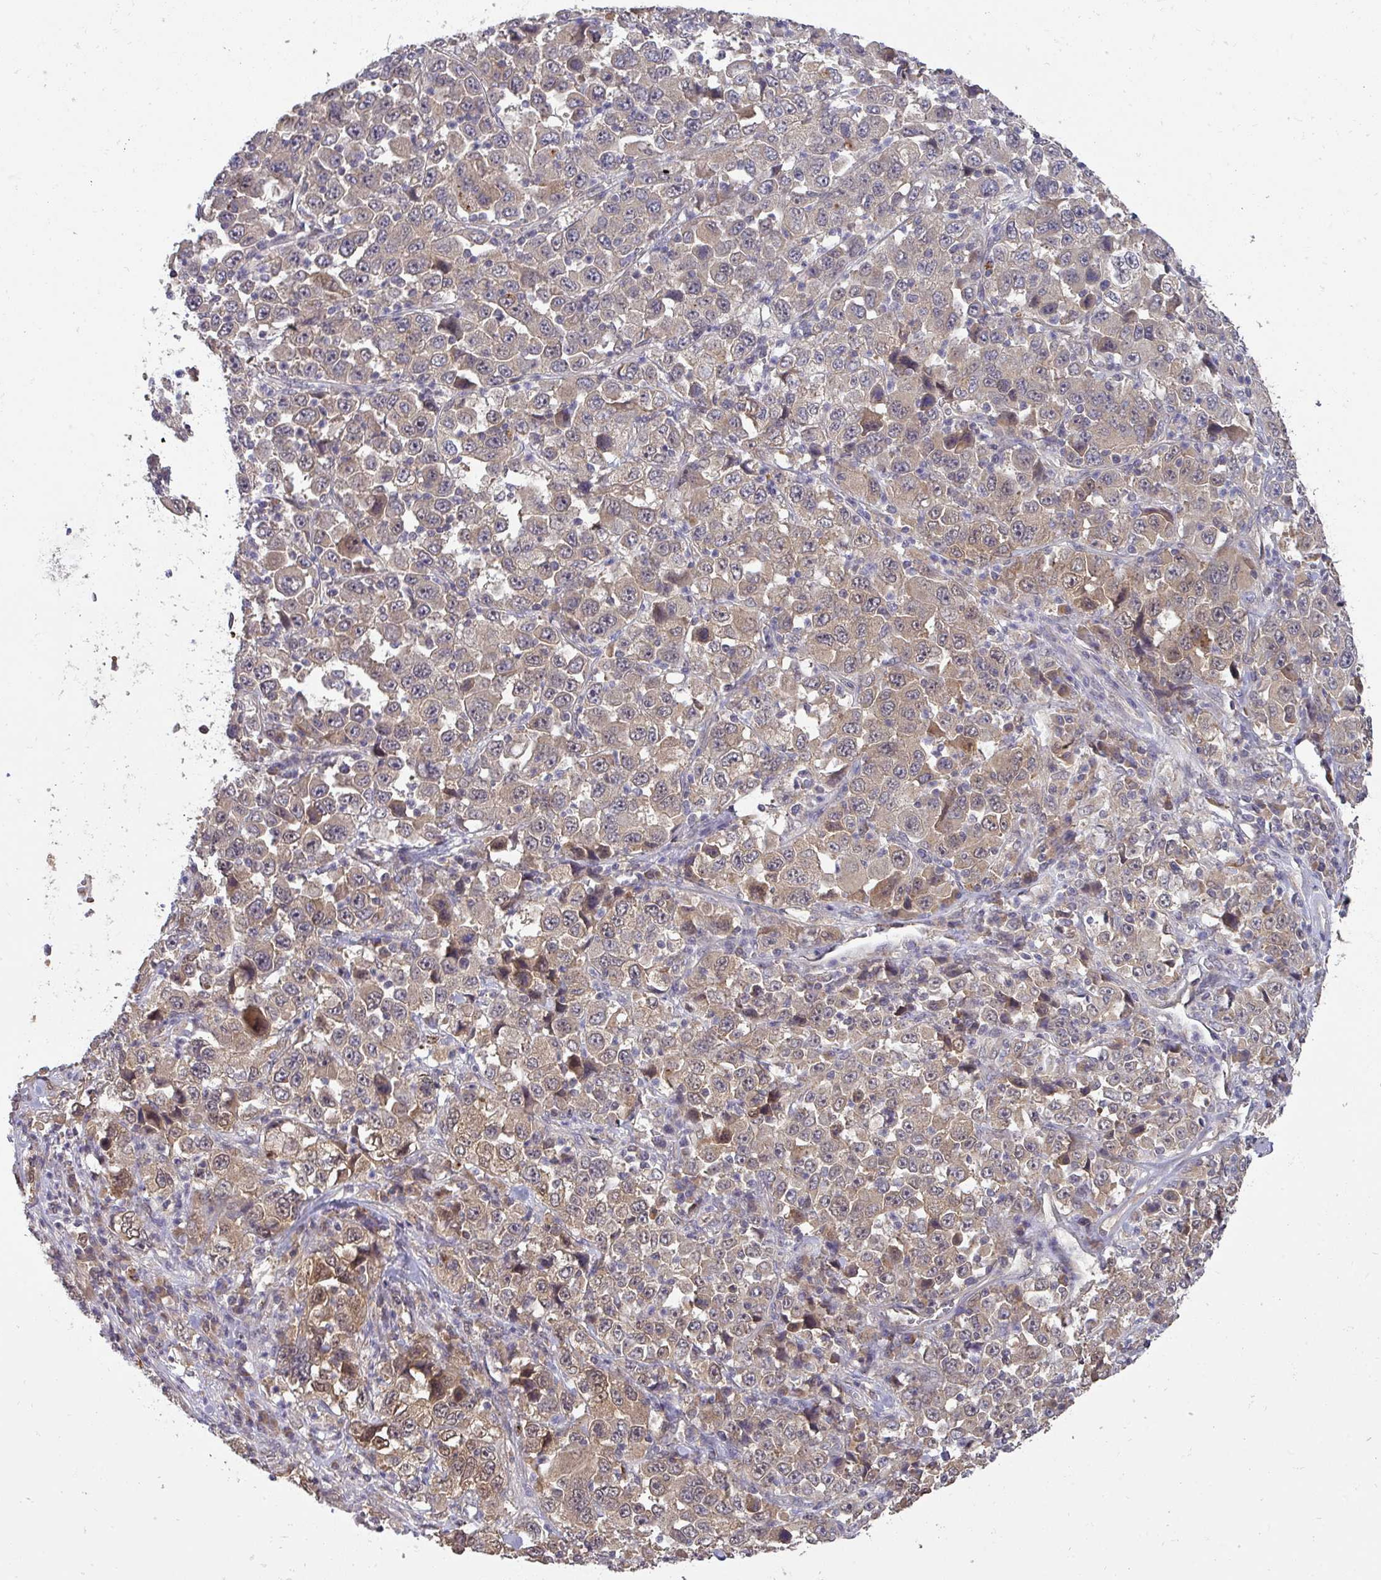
{"staining": {"intensity": "weak", "quantity": ">75%", "location": "cytoplasmic/membranous"}, "tissue": "stomach cancer", "cell_type": "Tumor cells", "image_type": "cancer", "snomed": [{"axis": "morphology", "description": "Normal tissue, NOS"}, {"axis": "morphology", "description": "Adenocarcinoma, NOS"}, {"axis": "topography", "description": "Stomach, upper"}, {"axis": "topography", "description": "Stomach"}], "caption": "Protein analysis of adenocarcinoma (stomach) tissue shows weak cytoplasmic/membranous expression in approximately >75% of tumor cells. (DAB IHC, brown staining for protein, blue staining for nuclei).", "gene": "CCDC121", "patient": {"sex": "male", "age": 59}}